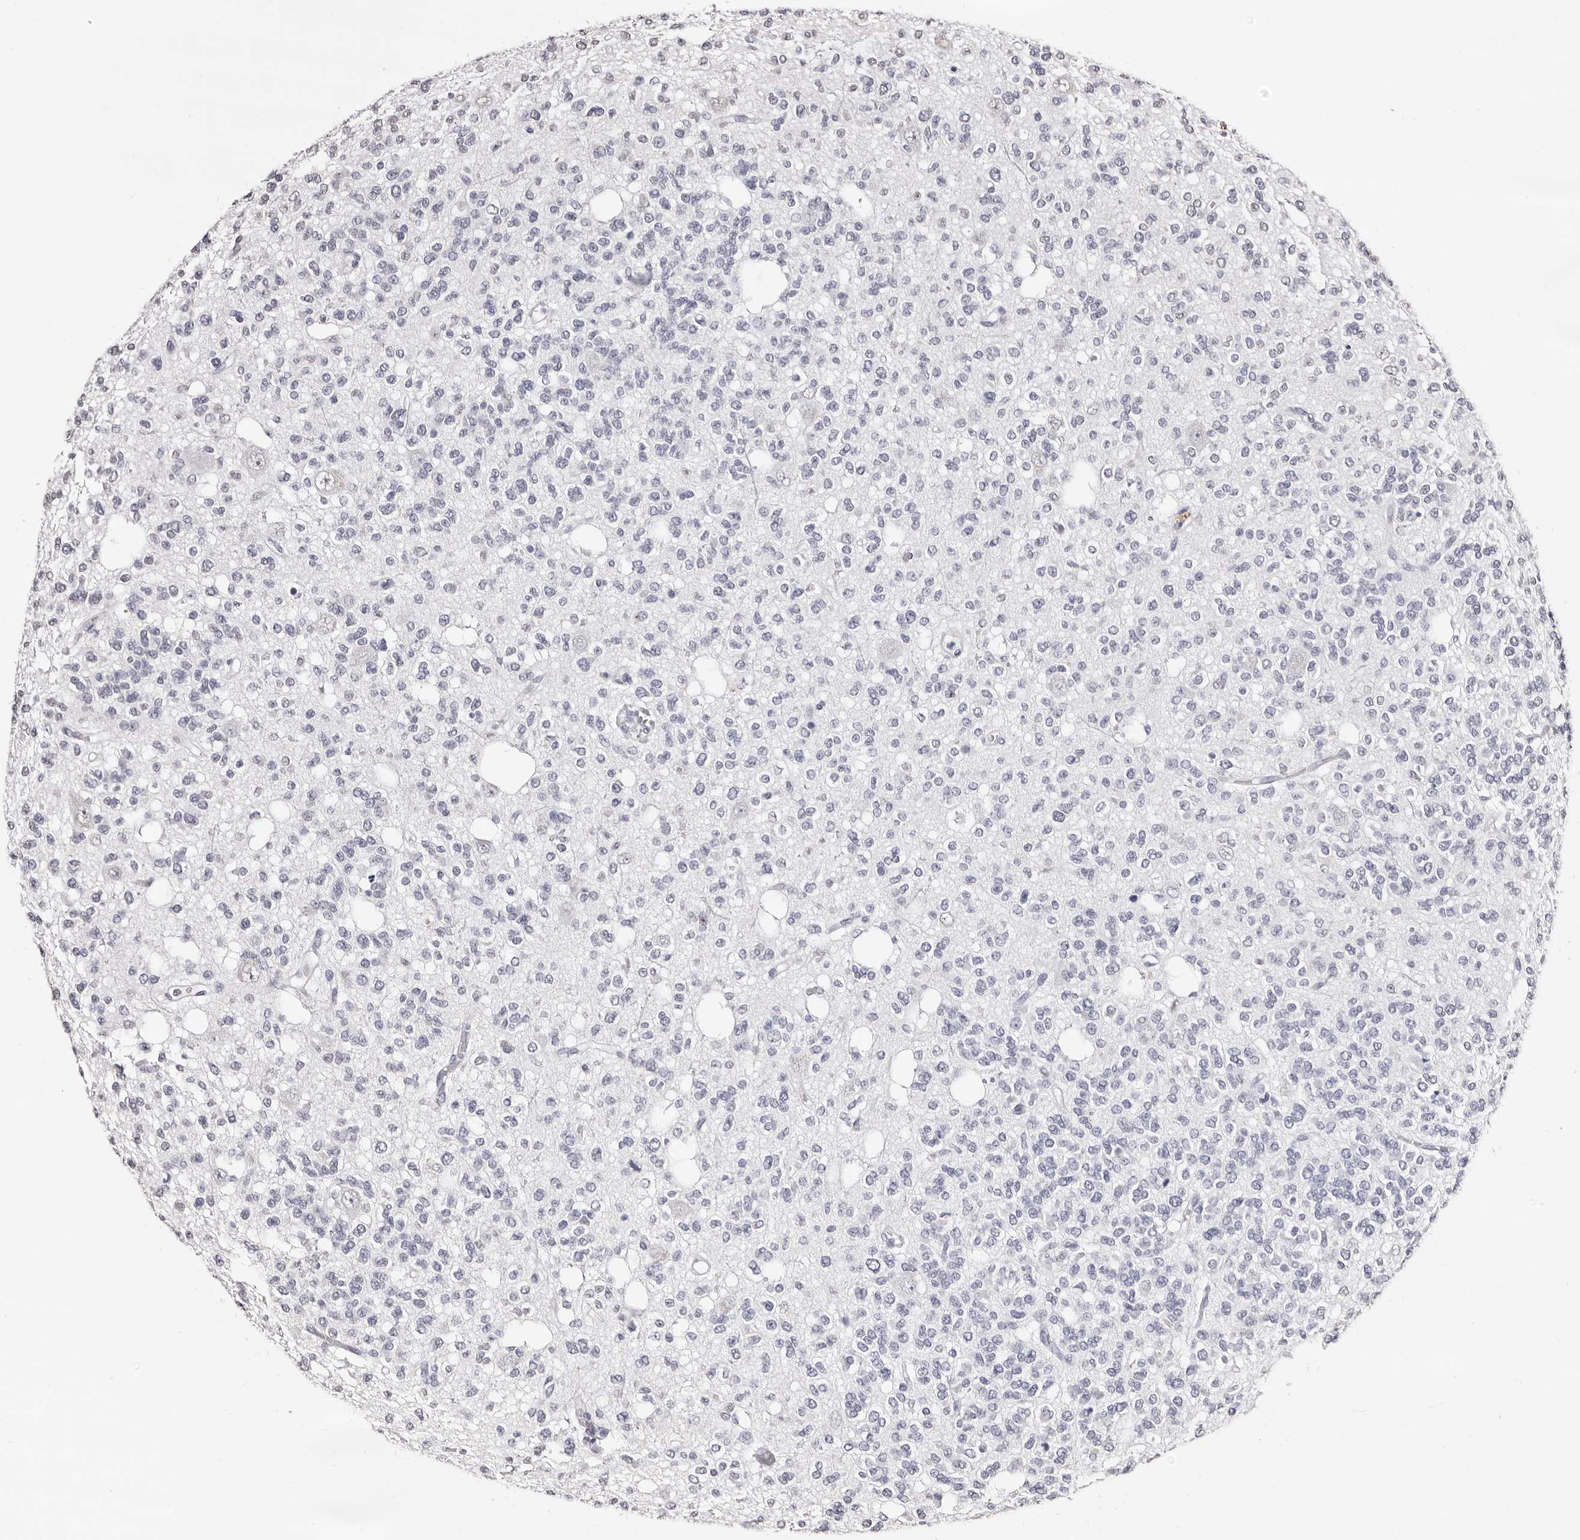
{"staining": {"intensity": "negative", "quantity": "none", "location": "none"}, "tissue": "glioma", "cell_type": "Tumor cells", "image_type": "cancer", "snomed": [{"axis": "morphology", "description": "Glioma, malignant, Low grade"}, {"axis": "topography", "description": "Brain"}], "caption": "This is an immunohistochemistry (IHC) image of human glioma. There is no expression in tumor cells.", "gene": "ERBB4", "patient": {"sex": "male", "age": 38}}